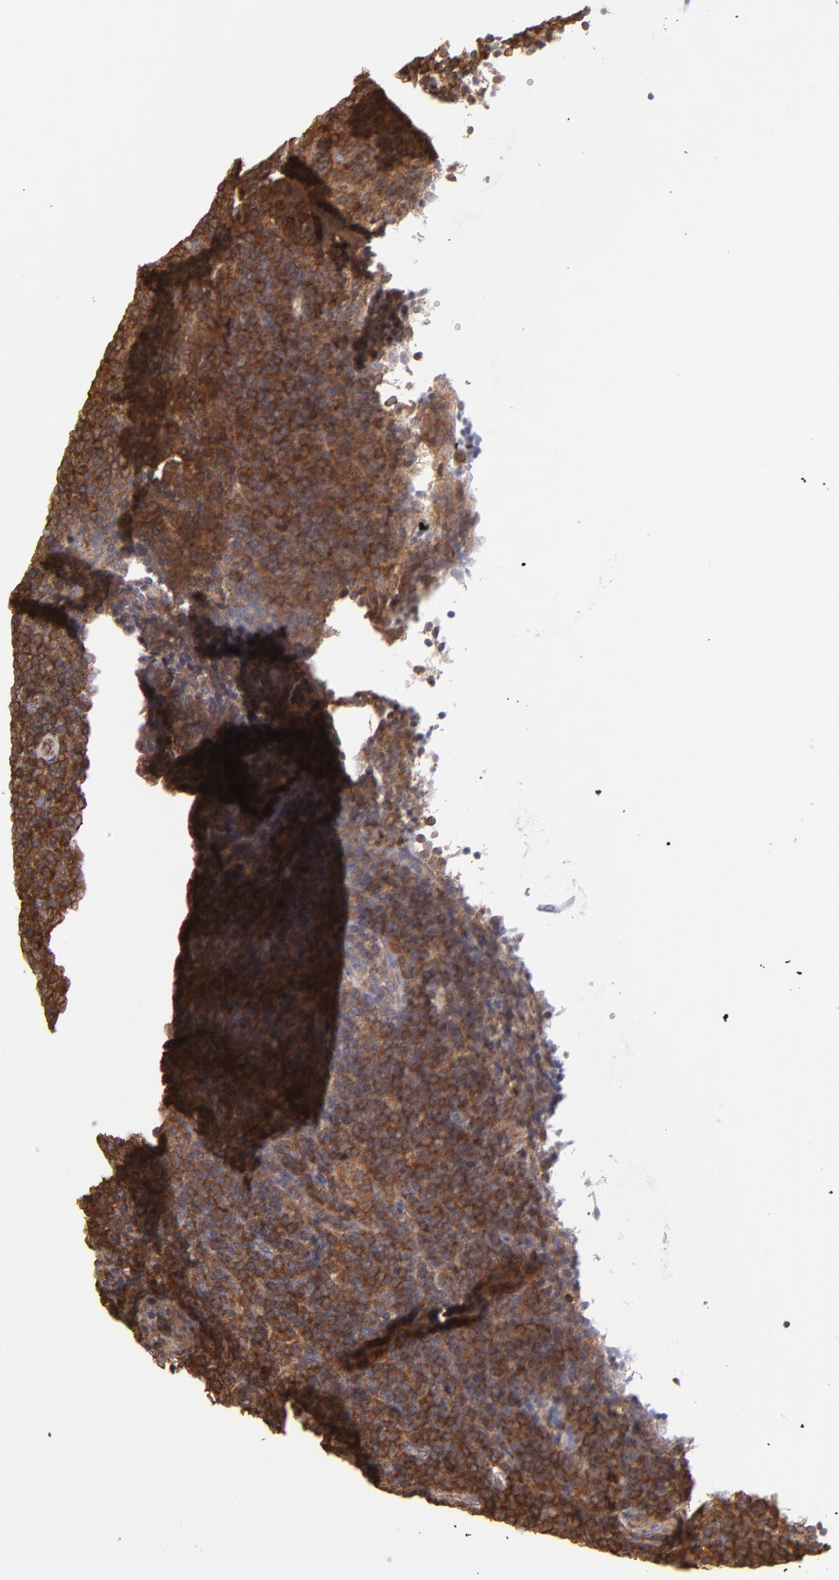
{"staining": {"intensity": "moderate", "quantity": ">75%", "location": "cytoplasmic/membranous"}, "tissue": "lymphoma", "cell_type": "Tumor cells", "image_type": "cancer", "snomed": [{"axis": "morphology", "description": "Malignant lymphoma, non-Hodgkin's type, Low grade"}, {"axis": "topography", "description": "Lymph node"}], "caption": "Malignant lymphoma, non-Hodgkin's type (low-grade) was stained to show a protein in brown. There is medium levels of moderate cytoplasmic/membranous staining in about >75% of tumor cells.", "gene": "MAPRE1", "patient": {"sex": "male", "age": 70}}